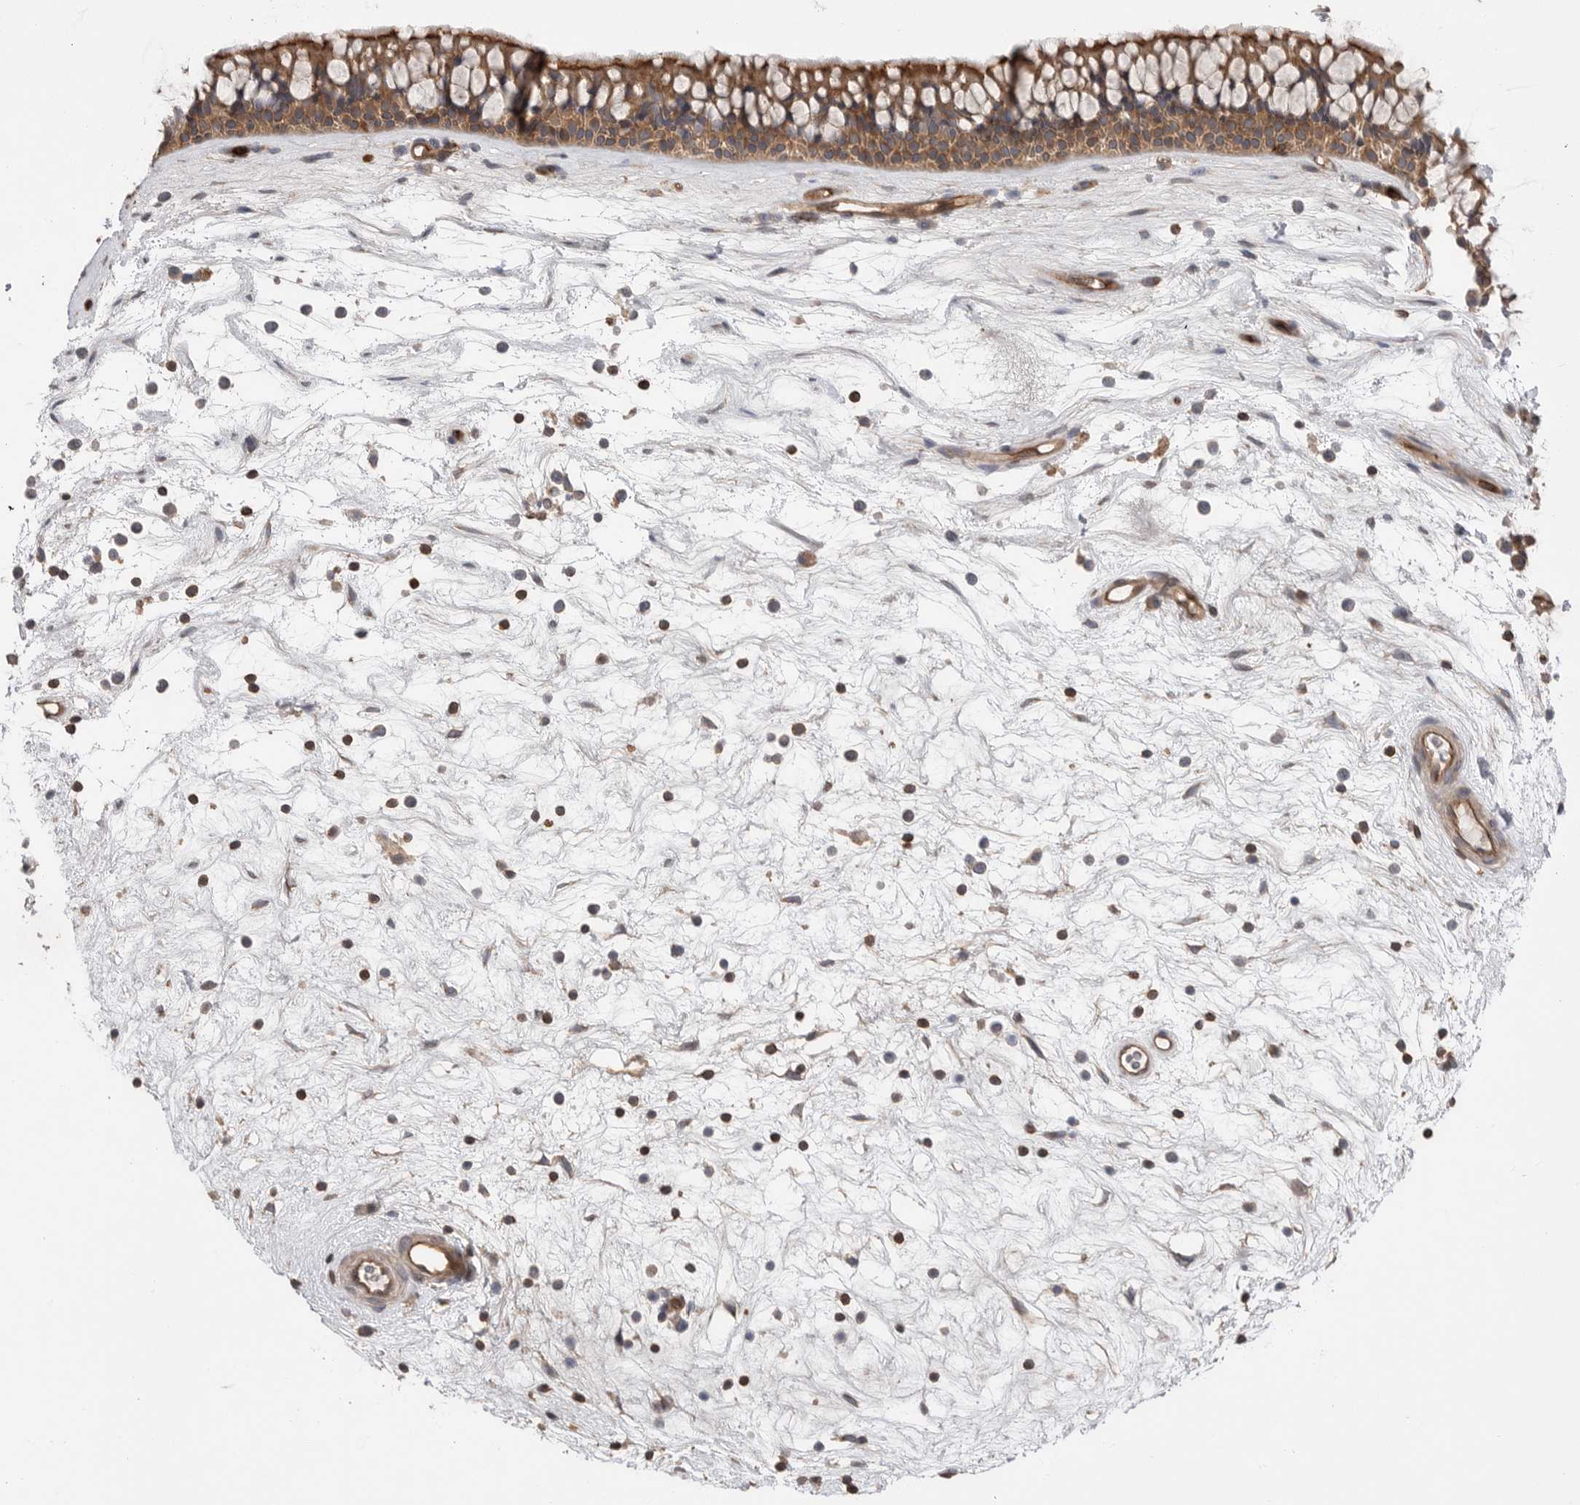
{"staining": {"intensity": "moderate", "quantity": ">75%", "location": "cytoplasmic/membranous"}, "tissue": "nasopharynx", "cell_type": "Respiratory epithelial cells", "image_type": "normal", "snomed": [{"axis": "morphology", "description": "Normal tissue, NOS"}, {"axis": "topography", "description": "Nasopharynx"}], "caption": "Immunohistochemical staining of unremarkable human nasopharynx exhibits >75% levels of moderate cytoplasmic/membranous protein positivity in about >75% of respiratory epithelial cells.", "gene": "PRKCH", "patient": {"sex": "male", "age": 64}}